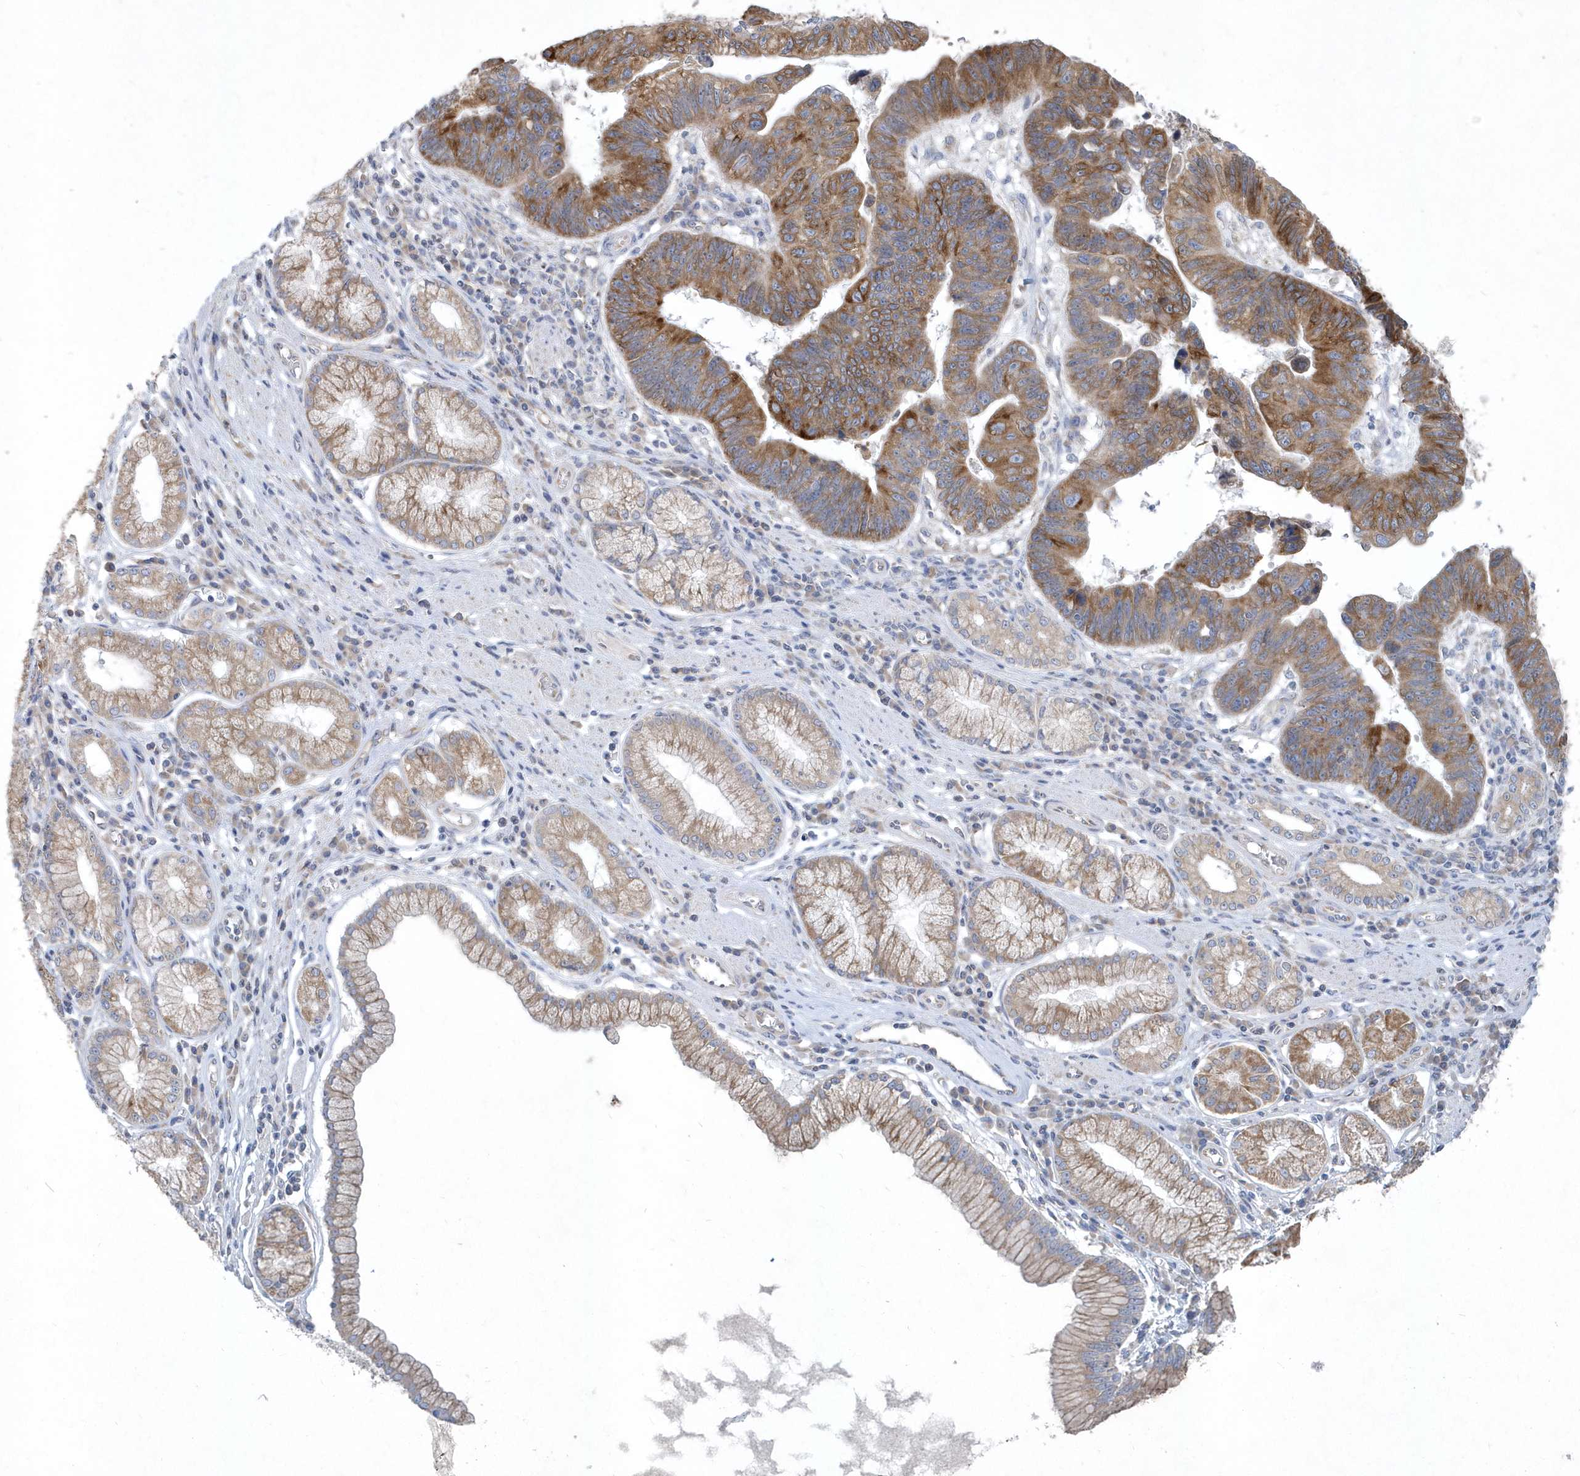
{"staining": {"intensity": "moderate", "quantity": ">75%", "location": "cytoplasmic/membranous"}, "tissue": "stomach cancer", "cell_type": "Tumor cells", "image_type": "cancer", "snomed": [{"axis": "morphology", "description": "Adenocarcinoma, NOS"}, {"axis": "topography", "description": "Stomach"}], "caption": "Moderate cytoplasmic/membranous positivity is identified in approximately >75% of tumor cells in stomach cancer.", "gene": "DGAT1", "patient": {"sex": "male", "age": 59}}